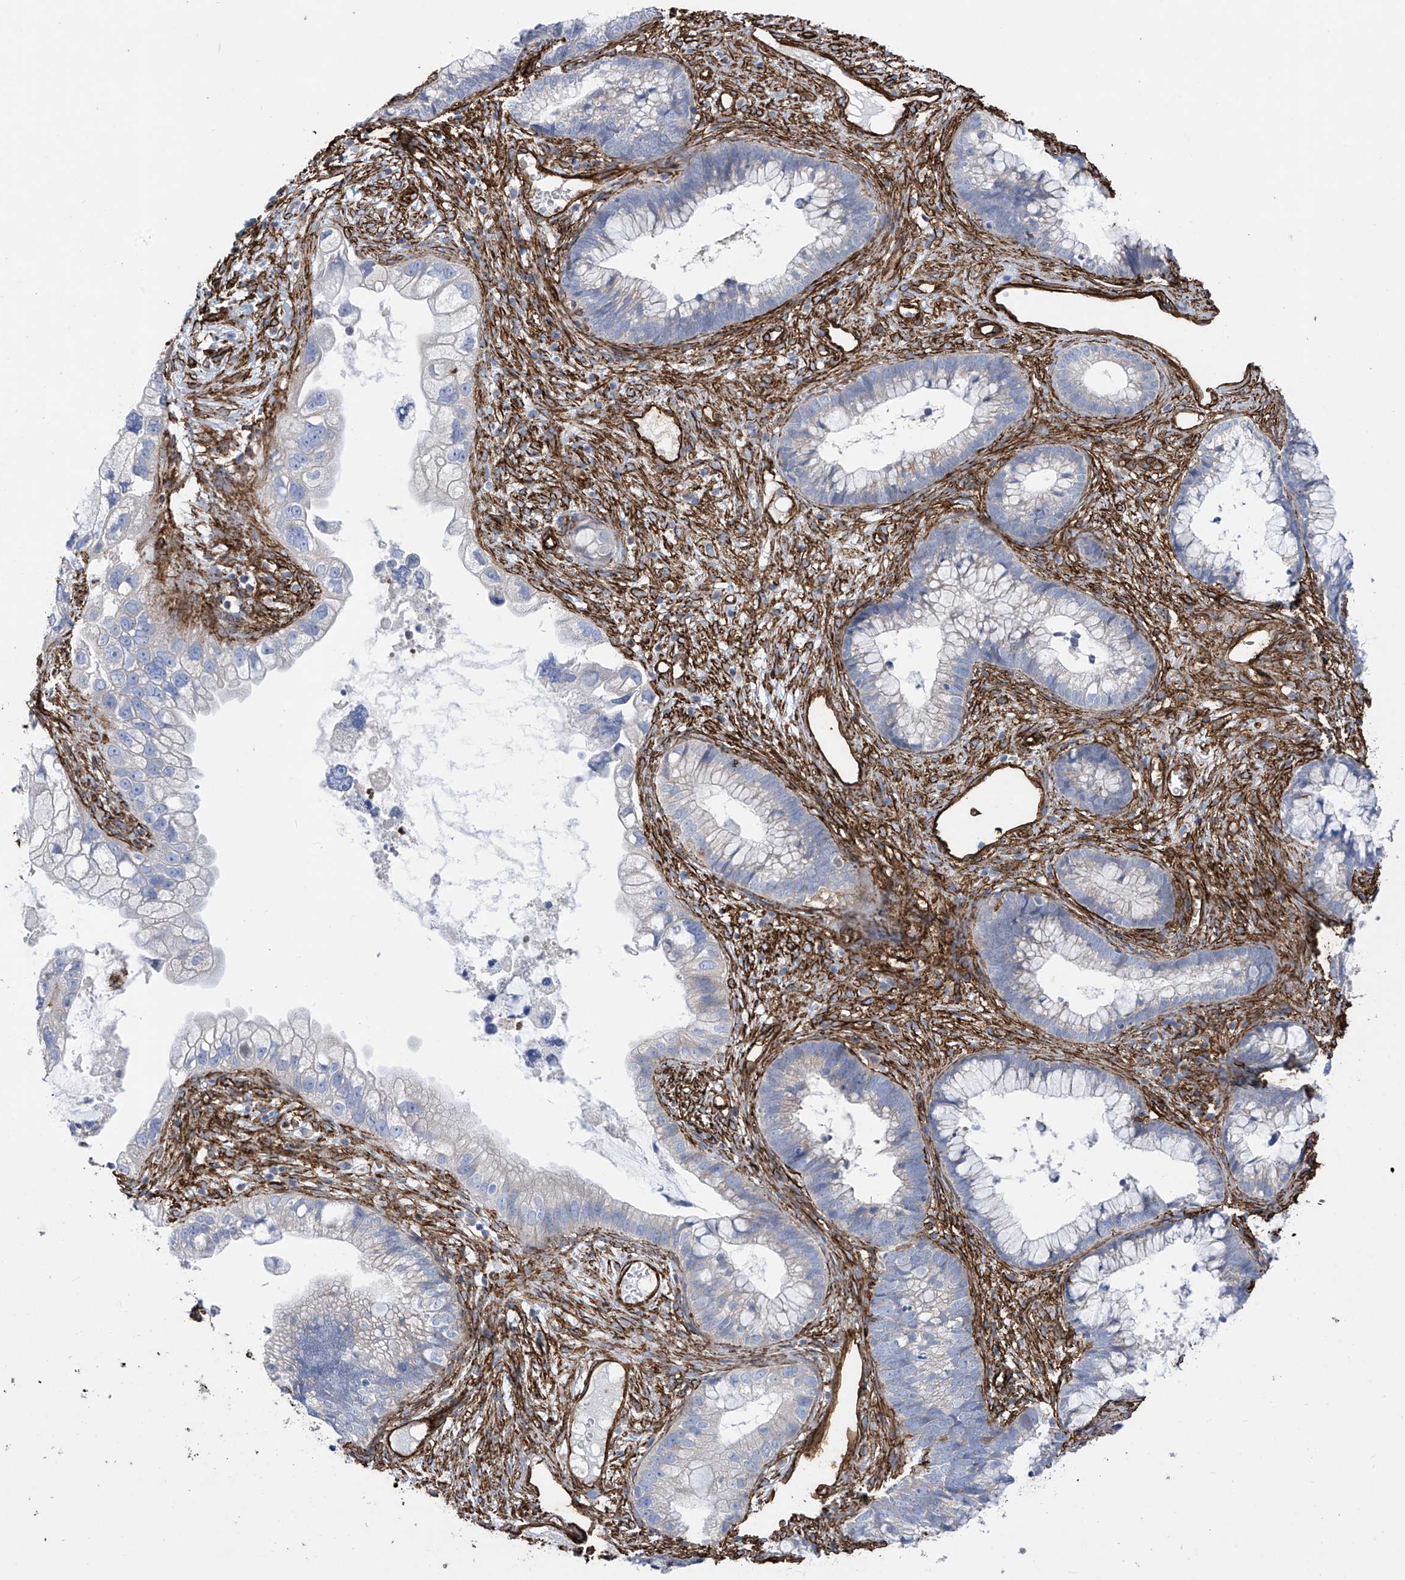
{"staining": {"intensity": "negative", "quantity": "none", "location": "none"}, "tissue": "cervical cancer", "cell_type": "Tumor cells", "image_type": "cancer", "snomed": [{"axis": "morphology", "description": "Adenocarcinoma, NOS"}, {"axis": "topography", "description": "Cervix"}], "caption": "This micrograph is of cervical adenocarcinoma stained with immunohistochemistry (IHC) to label a protein in brown with the nuclei are counter-stained blue. There is no staining in tumor cells.", "gene": "UBTD1", "patient": {"sex": "female", "age": 44}}